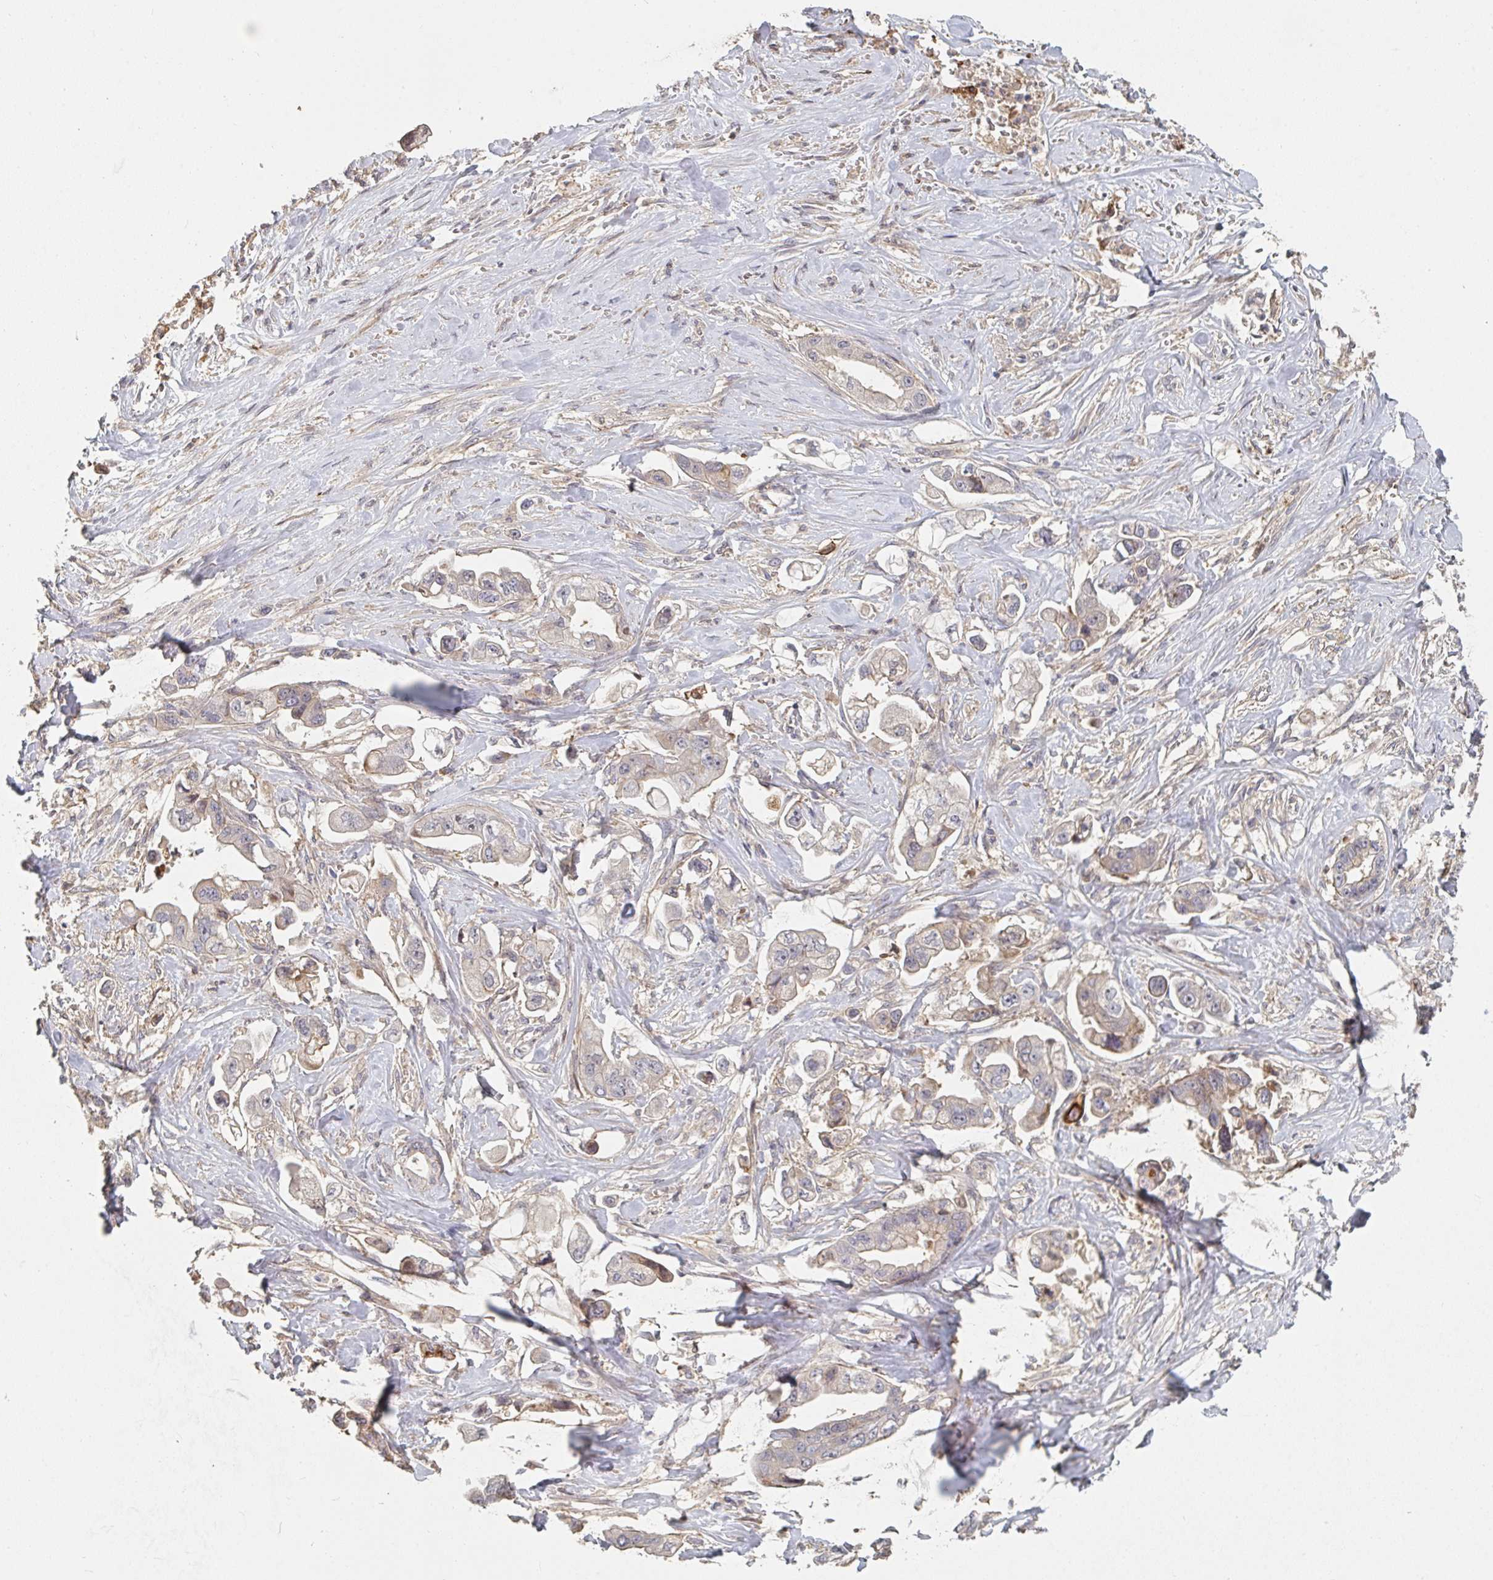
{"staining": {"intensity": "weak", "quantity": "<25%", "location": "cytoplasmic/membranous"}, "tissue": "stomach cancer", "cell_type": "Tumor cells", "image_type": "cancer", "snomed": [{"axis": "morphology", "description": "Adenocarcinoma, NOS"}, {"axis": "topography", "description": "Stomach"}], "caption": "This is an immunohistochemistry micrograph of stomach adenocarcinoma. There is no staining in tumor cells.", "gene": "PTEN", "patient": {"sex": "male", "age": 62}}